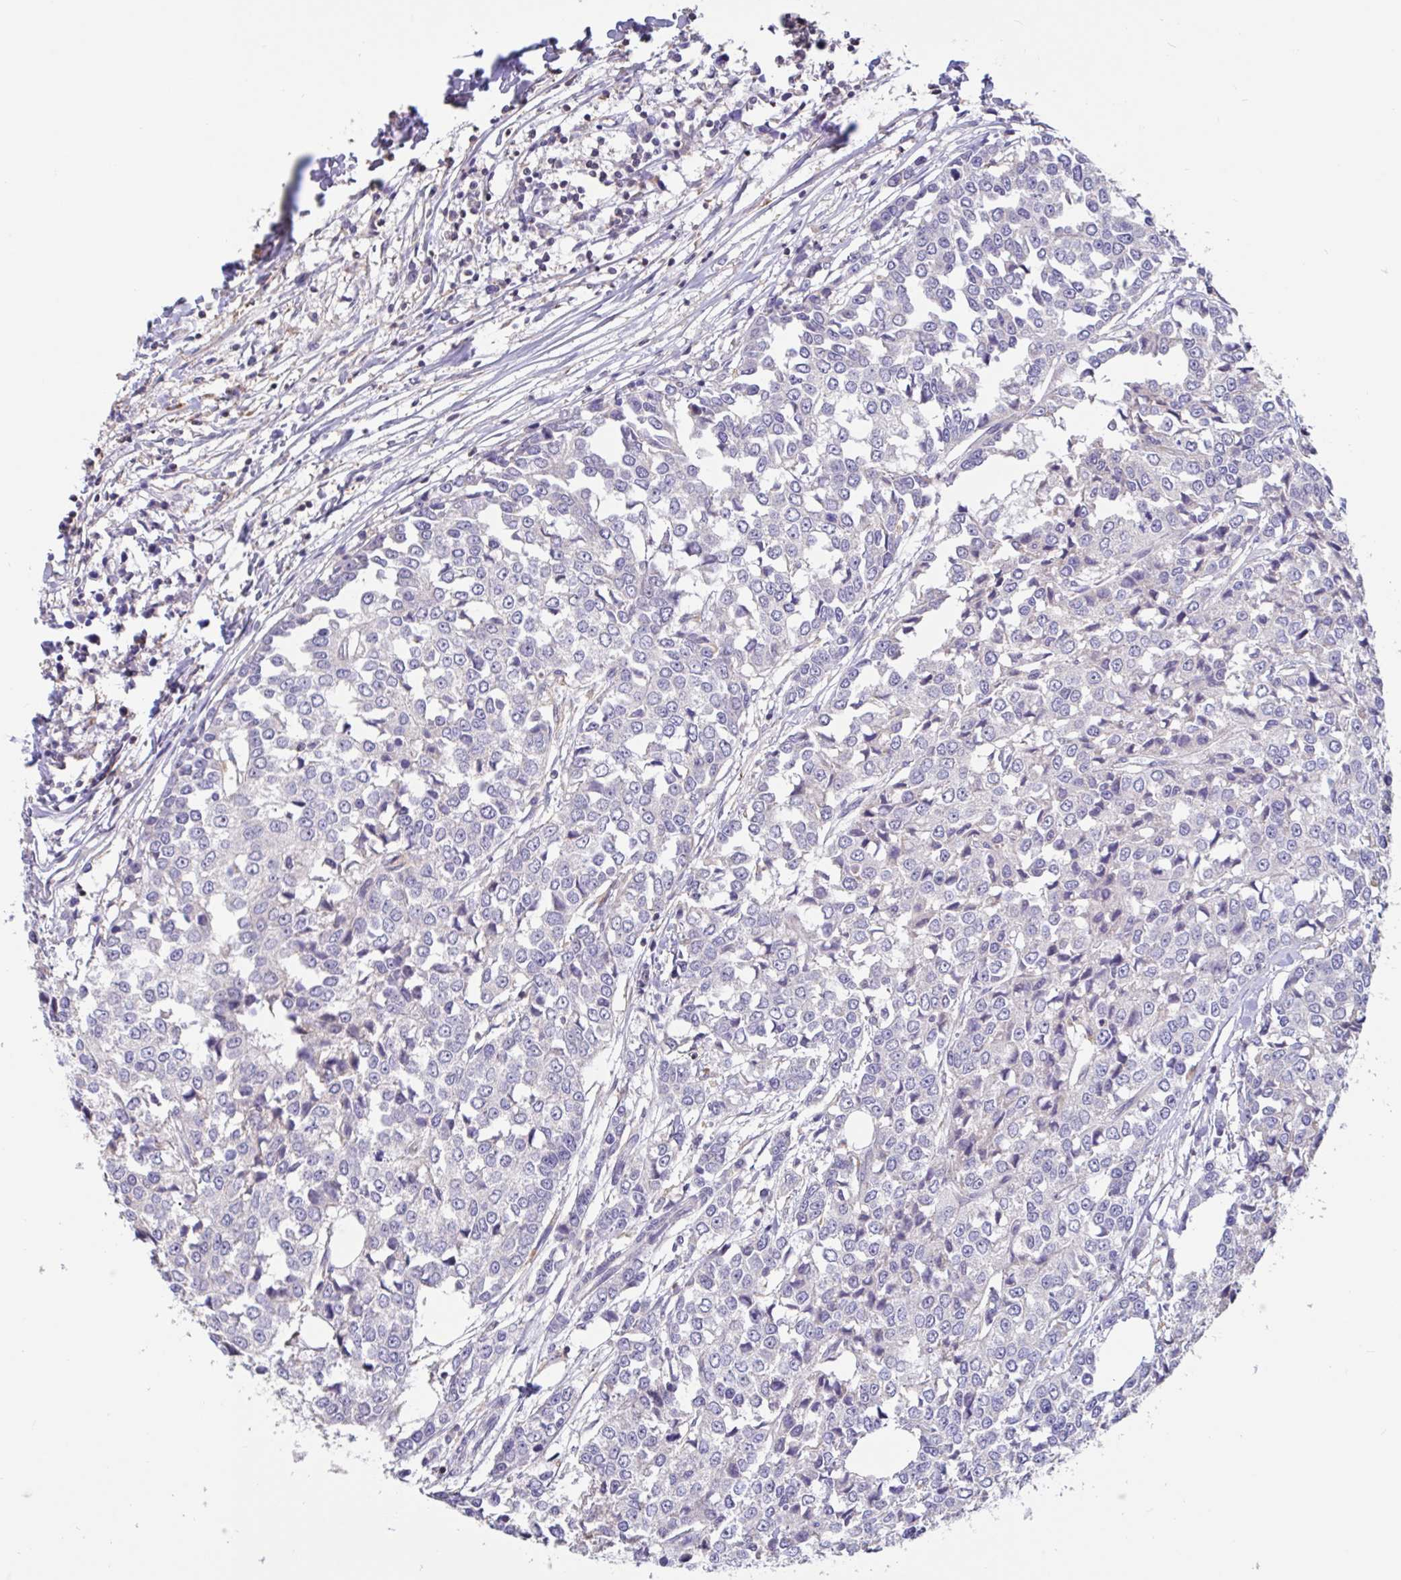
{"staining": {"intensity": "negative", "quantity": "none", "location": "none"}, "tissue": "breast cancer", "cell_type": "Tumor cells", "image_type": "cancer", "snomed": [{"axis": "morphology", "description": "Duct carcinoma"}, {"axis": "topography", "description": "Breast"}], "caption": "High power microscopy image of an immunohistochemistry (IHC) histopathology image of breast invasive ductal carcinoma, revealing no significant staining in tumor cells.", "gene": "DDX39A", "patient": {"sex": "female", "age": 80}}